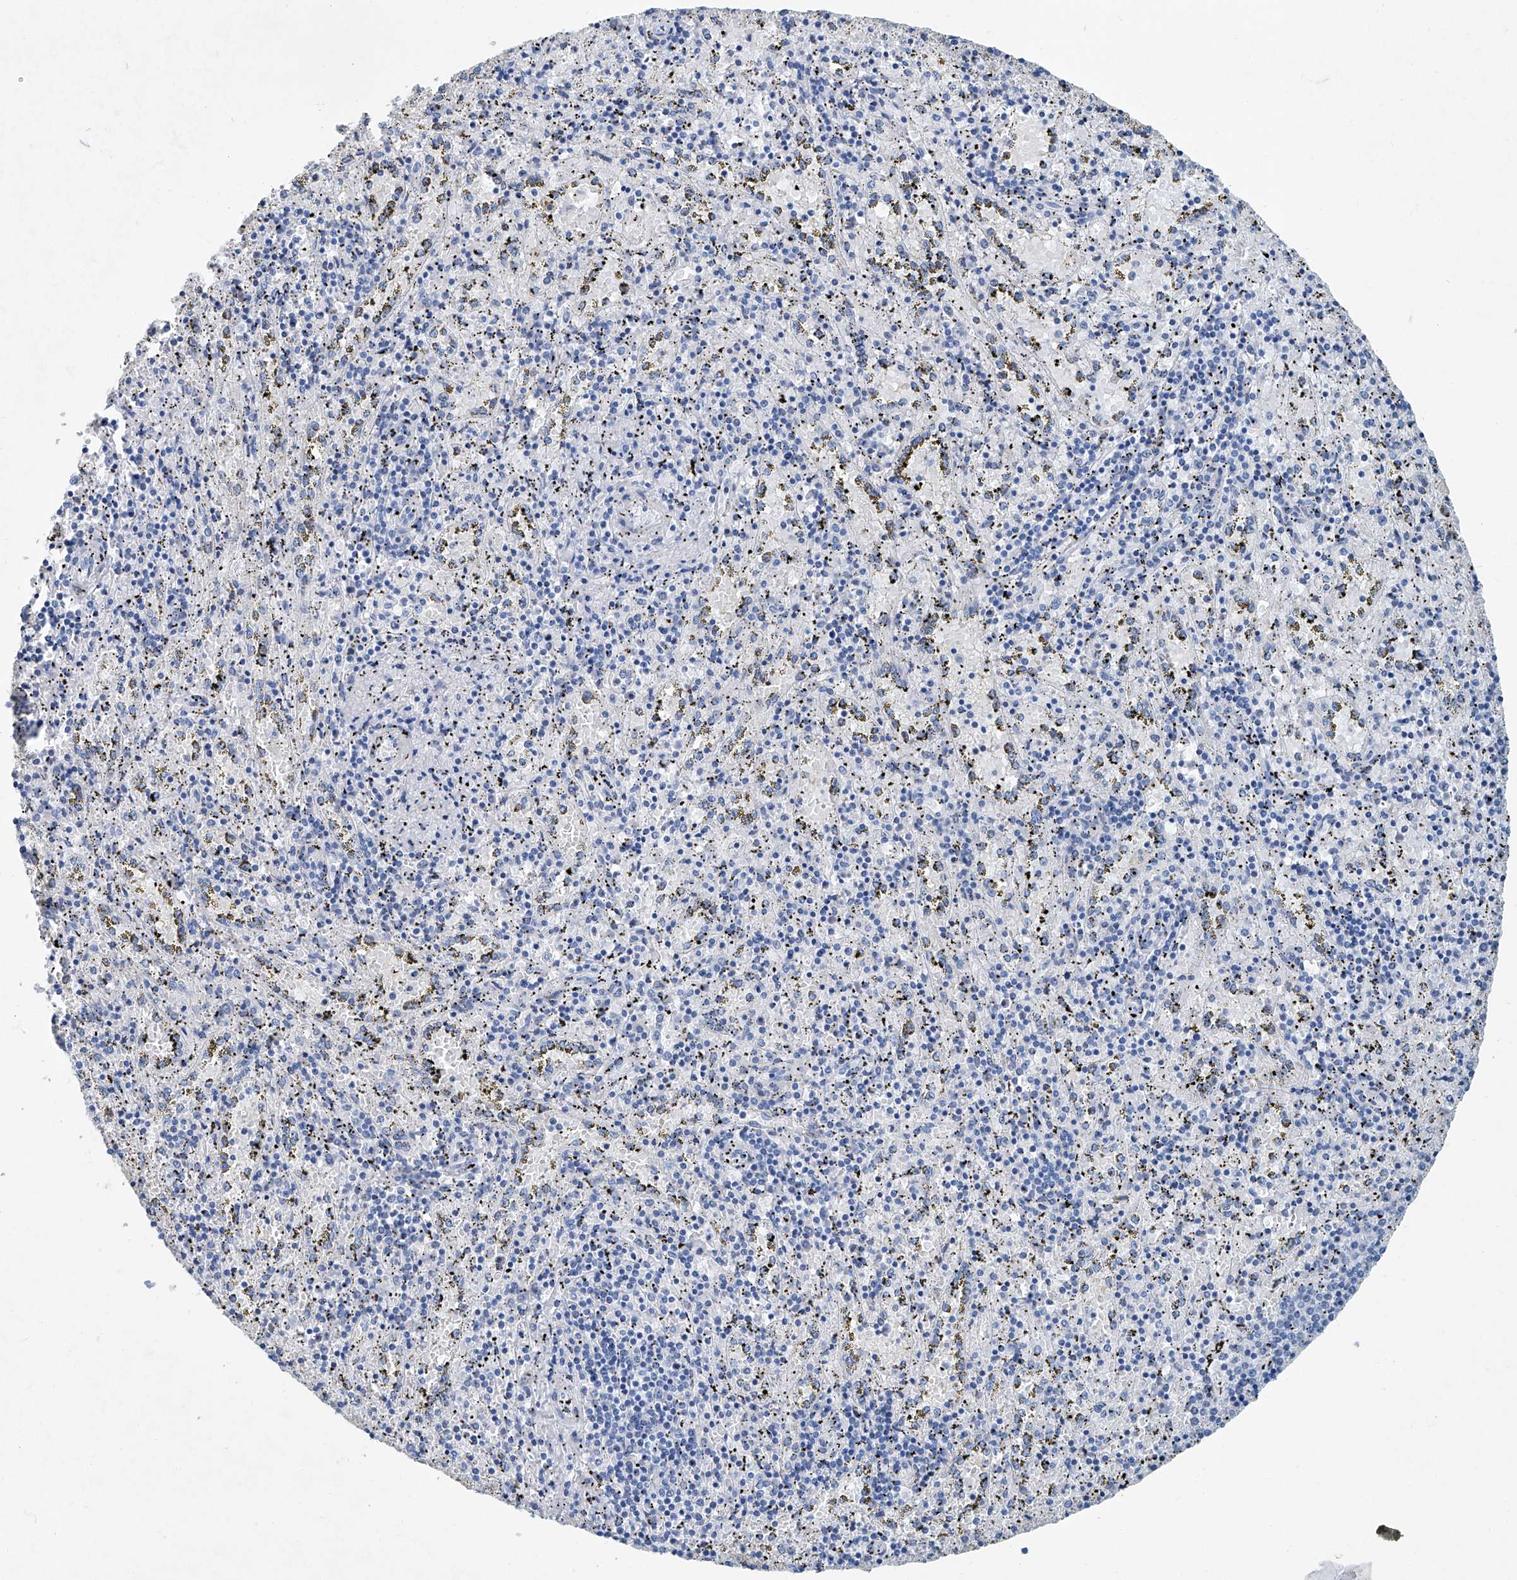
{"staining": {"intensity": "negative", "quantity": "none", "location": "none"}, "tissue": "spleen", "cell_type": "Cells in red pulp", "image_type": "normal", "snomed": [{"axis": "morphology", "description": "Normal tissue, NOS"}, {"axis": "topography", "description": "Spleen"}], "caption": "IHC micrograph of benign human spleen stained for a protein (brown), which reveals no expression in cells in red pulp.", "gene": "CYP2A7", "patient": {"sex": "male", "age": 11}}